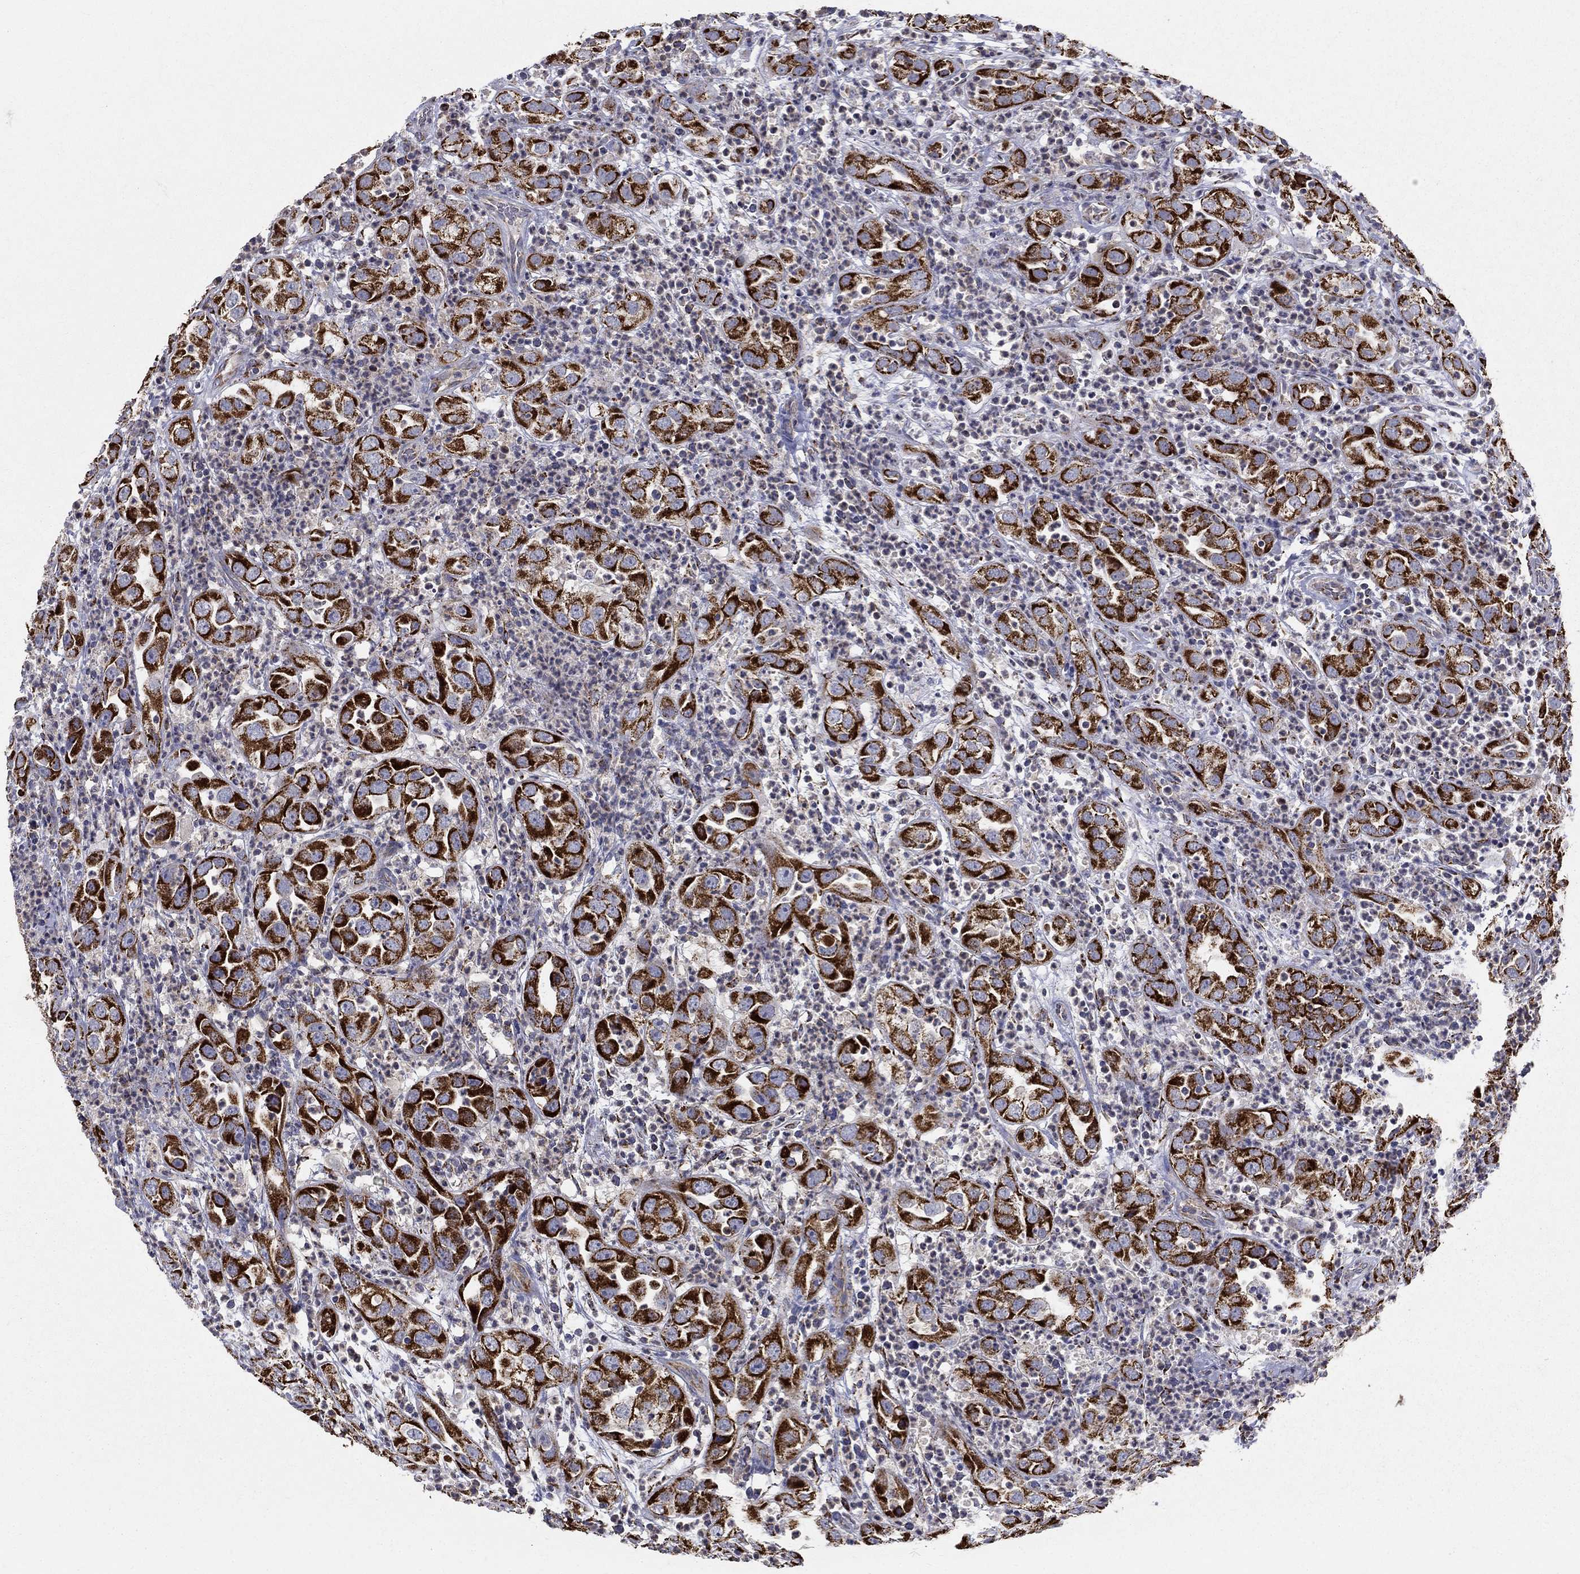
{"staining": {"intensity": "strong", "quantity": ">75%", "location": "cytoplasmic/membranous"}, "tissue": "urothelial cancer", "cell_type": "Tumor cells", "image_type": "cancer", "snomed": [{"axis": "morphology", "description": "Urothelial carcinoma, High grade"}, {"axis": "topography", "description": "Urinary bladder"}], "caption": "Protein analysis of urothelial cancer tissue exhibits strong cytoplasmic/membranous staining in approximately >75% of tumor cells.", "gene": "GCSH", "patient": {"sex": "female", "age": 41}}